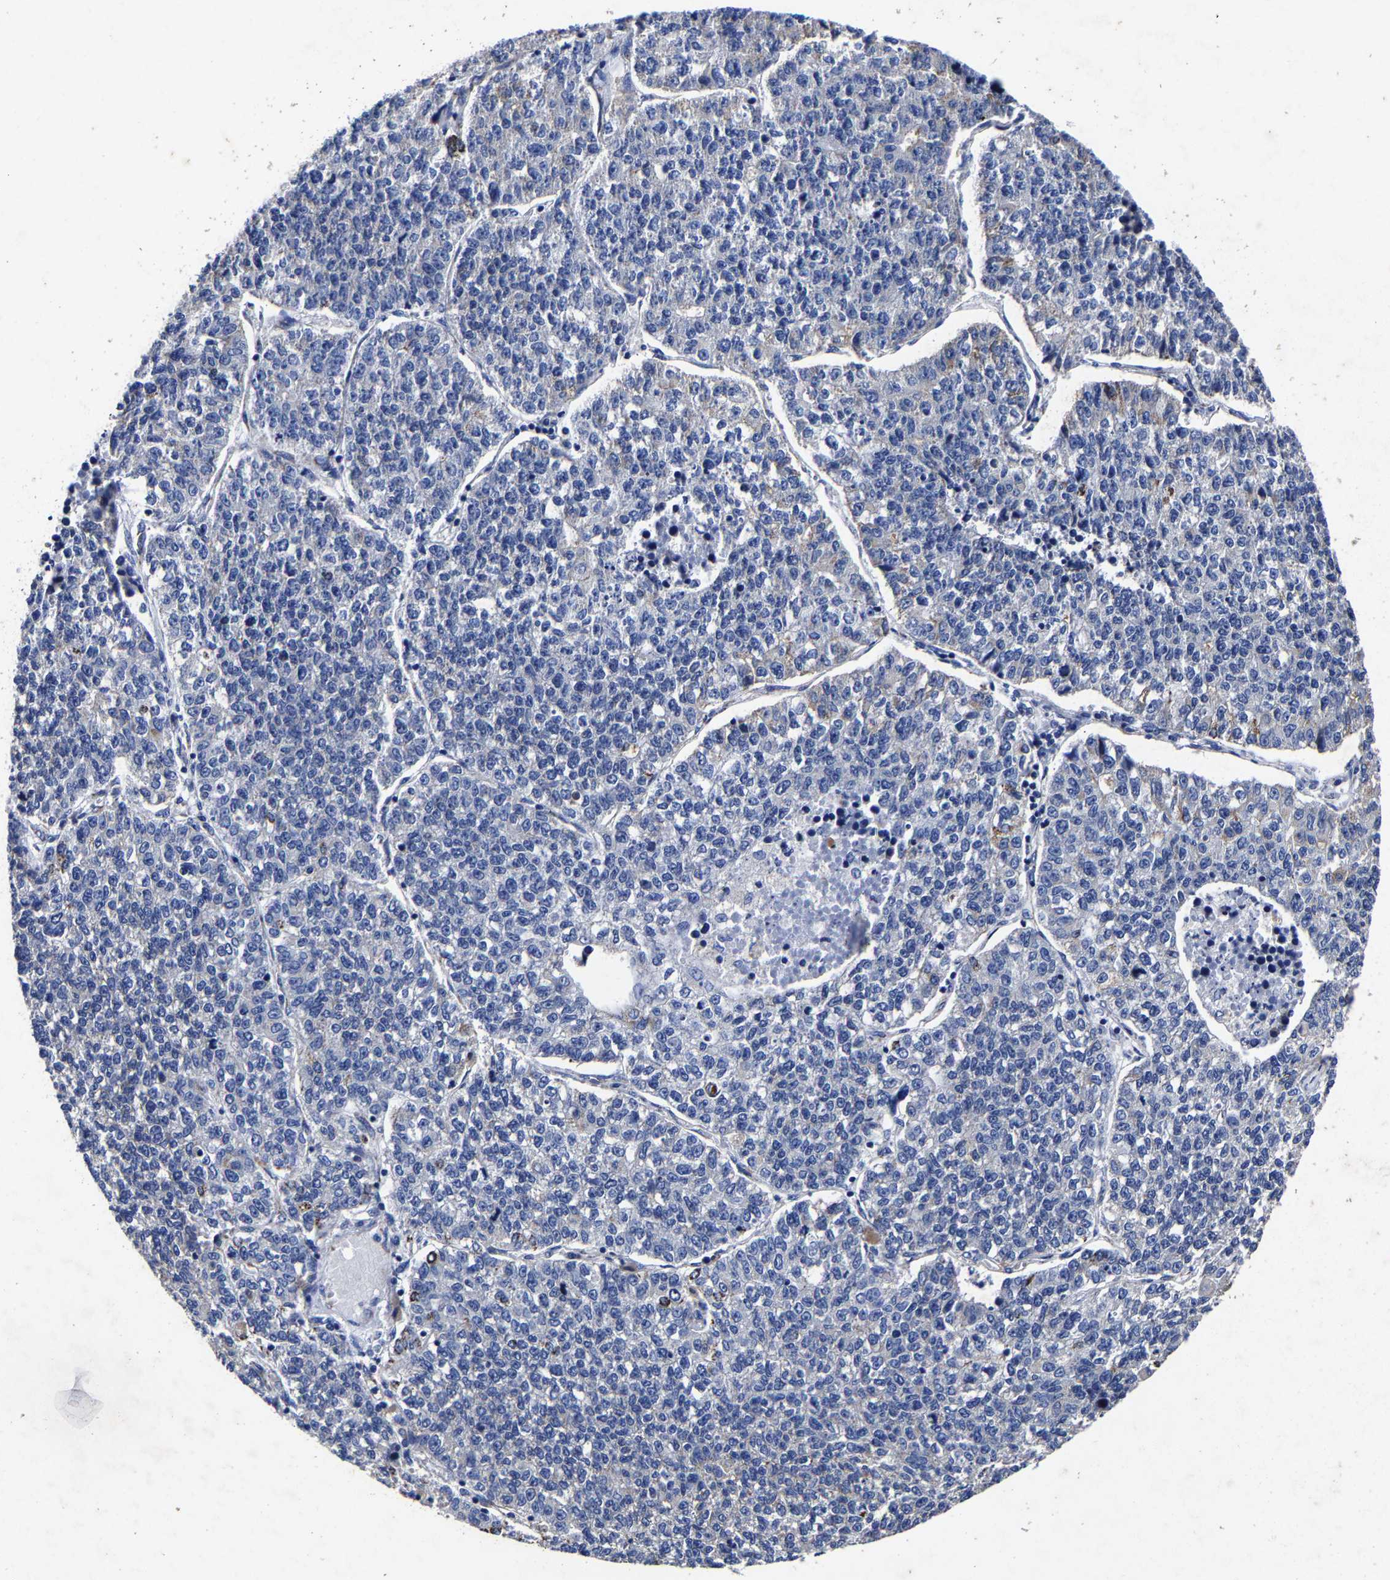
{"staining": {"intensity": "negative", "quantity": "none", "location": "none"}, "tissue": "lung cancer", "cell_type": "Tumor cells", "image_type": "cancer", "snomed": [{"axis": "morphology", "description": "Adenocarcinoma, NOS"}, {"axis": "topography", "description": "Lung"}], "caption": "IHC histopathology image of human lung cancer (adenocarcinoma) stained for a protein (brown), which displays no positivity in tumor cells.", "gene": "AASS", "patient": {"sex": "male", "age": 49}}